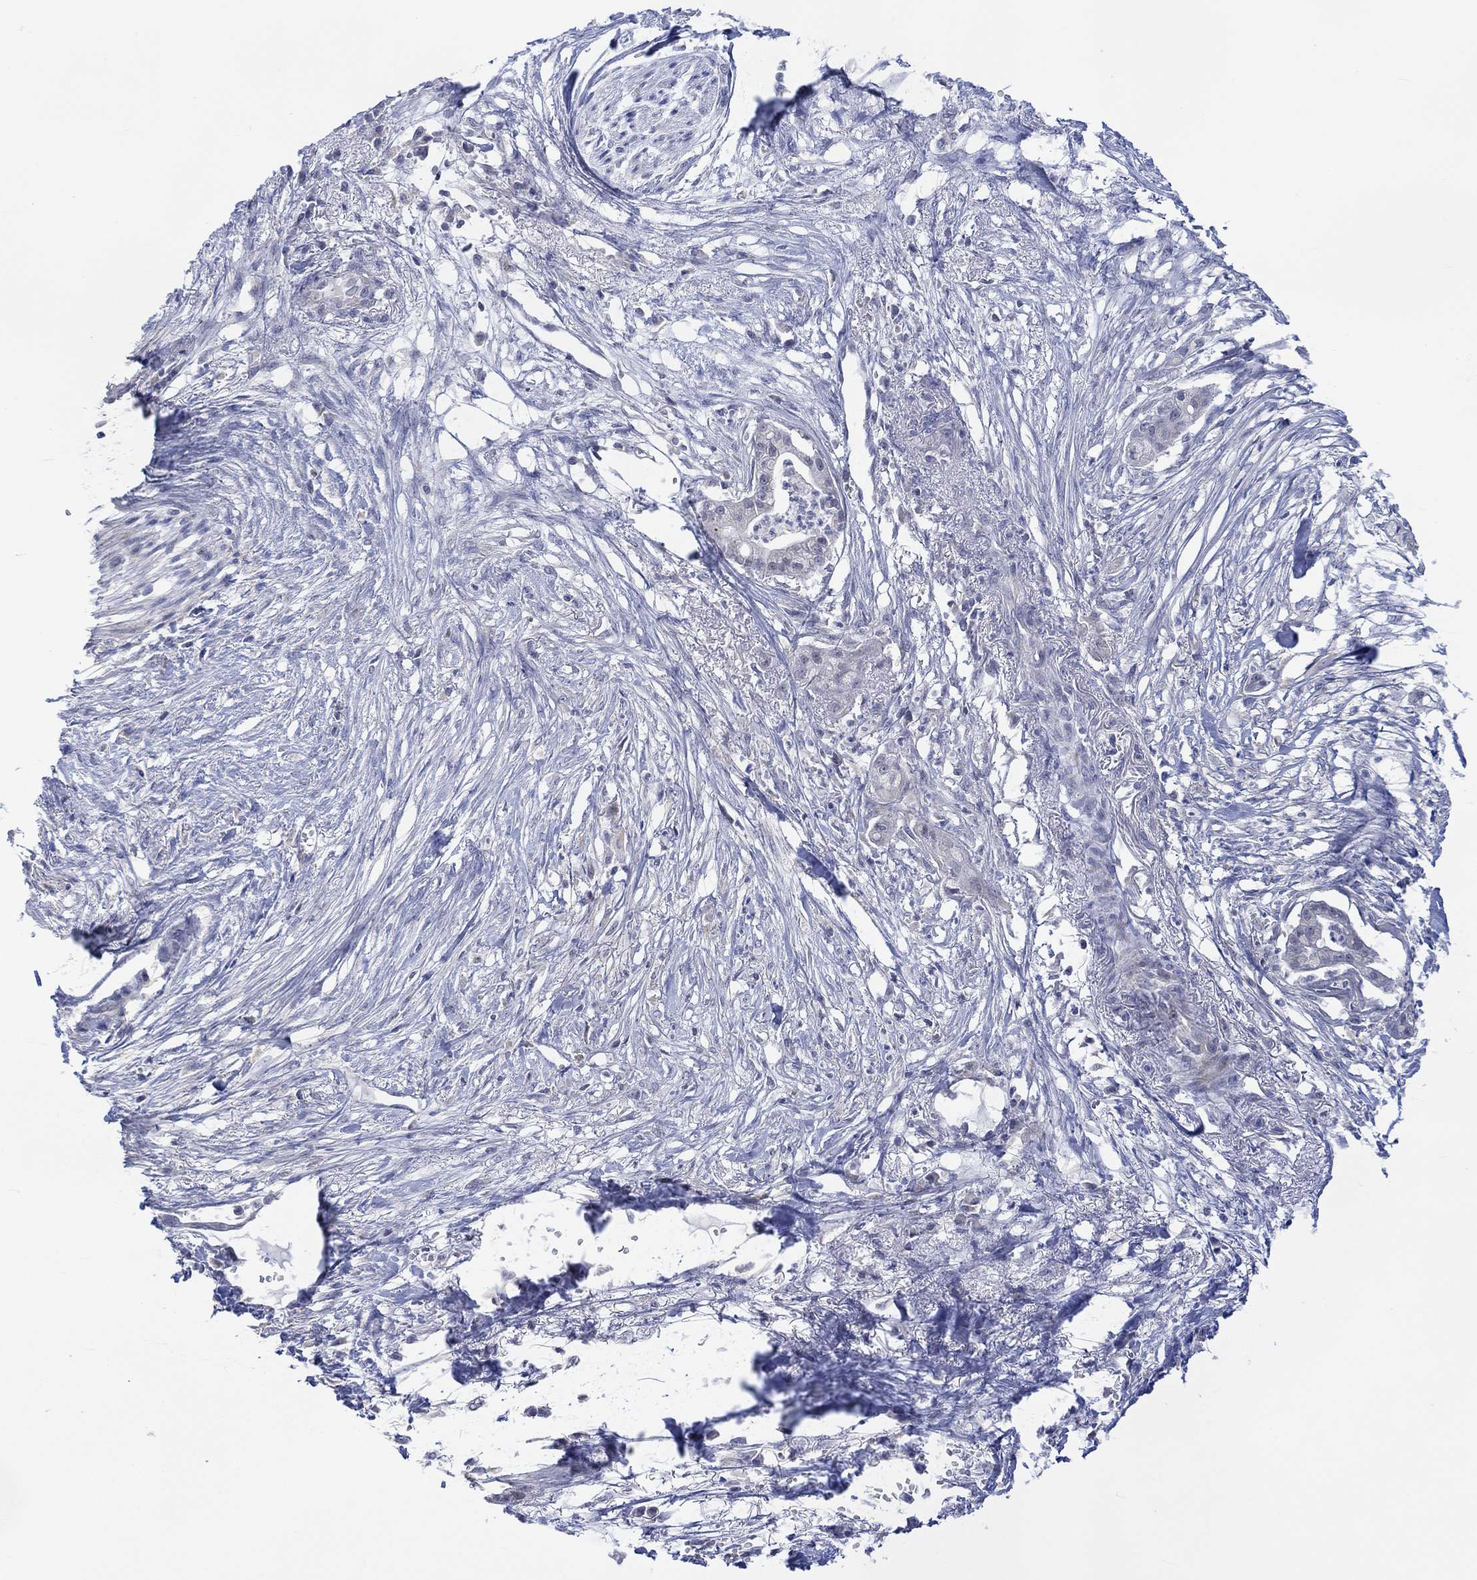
{"staining": {"intensity": "negative", "quantity": "none", "location": "none"}, "tissue": "pancreatic cancer", "cell_type": "Tumor cells", "image_type": "cancer", "snomed": [{"axis": "morphology", "description": "Normal tissue, NOS"}, {"axis": "morphology", "description": "Adenocarcinoma, NOS"}, {"axis": "topography", "description": "Pancreas"}], "caption": "Immunohistochemical staining of pancreatic cancer (adenocarcinoma) reveals no significant expression in tumor cells.", "gene": "SLC48A1", "patient": {"sex": "female", "age": 58}}